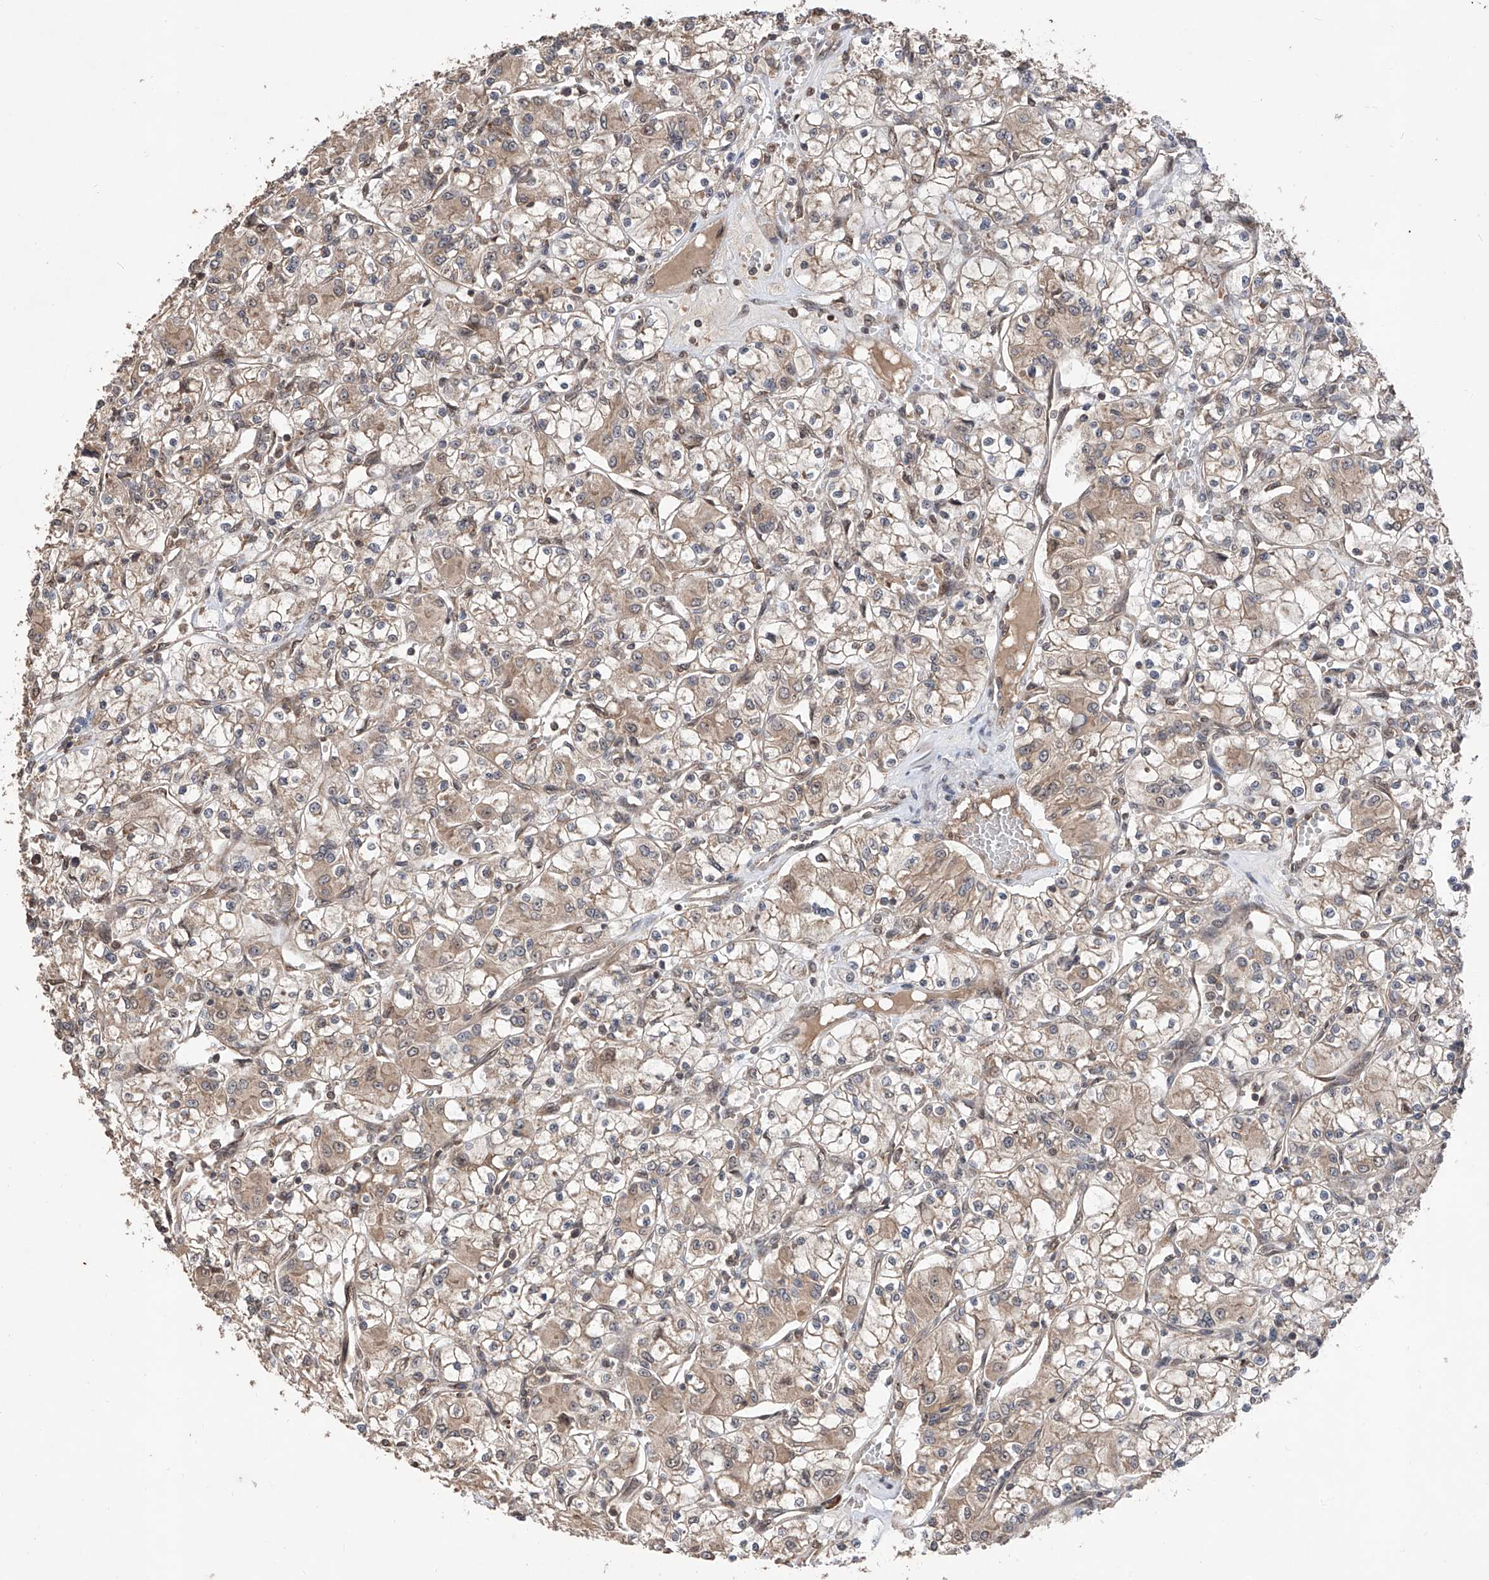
{"staining": {"intensity": "weak", "quantity": ">75%", "location": "cytoplasmic/membranous"}, "tissue": "renal cancer", "cell_type": "Tumor cells", "image_type": "cancer", "snomed": [{"axis": "morphology", "description": "Adenocarcinoma, NOS"}, {"axis": "topography", "description": "Kidney"}], "caption": "The micrograph reveals a brown stain indicating the presence of a protein in the cytoplasmic/membranous of tumor cells in renal cancer (adenocarcinoma).", "gene": "FAM135A", "patient": {"sex": "female", "age": 59}}